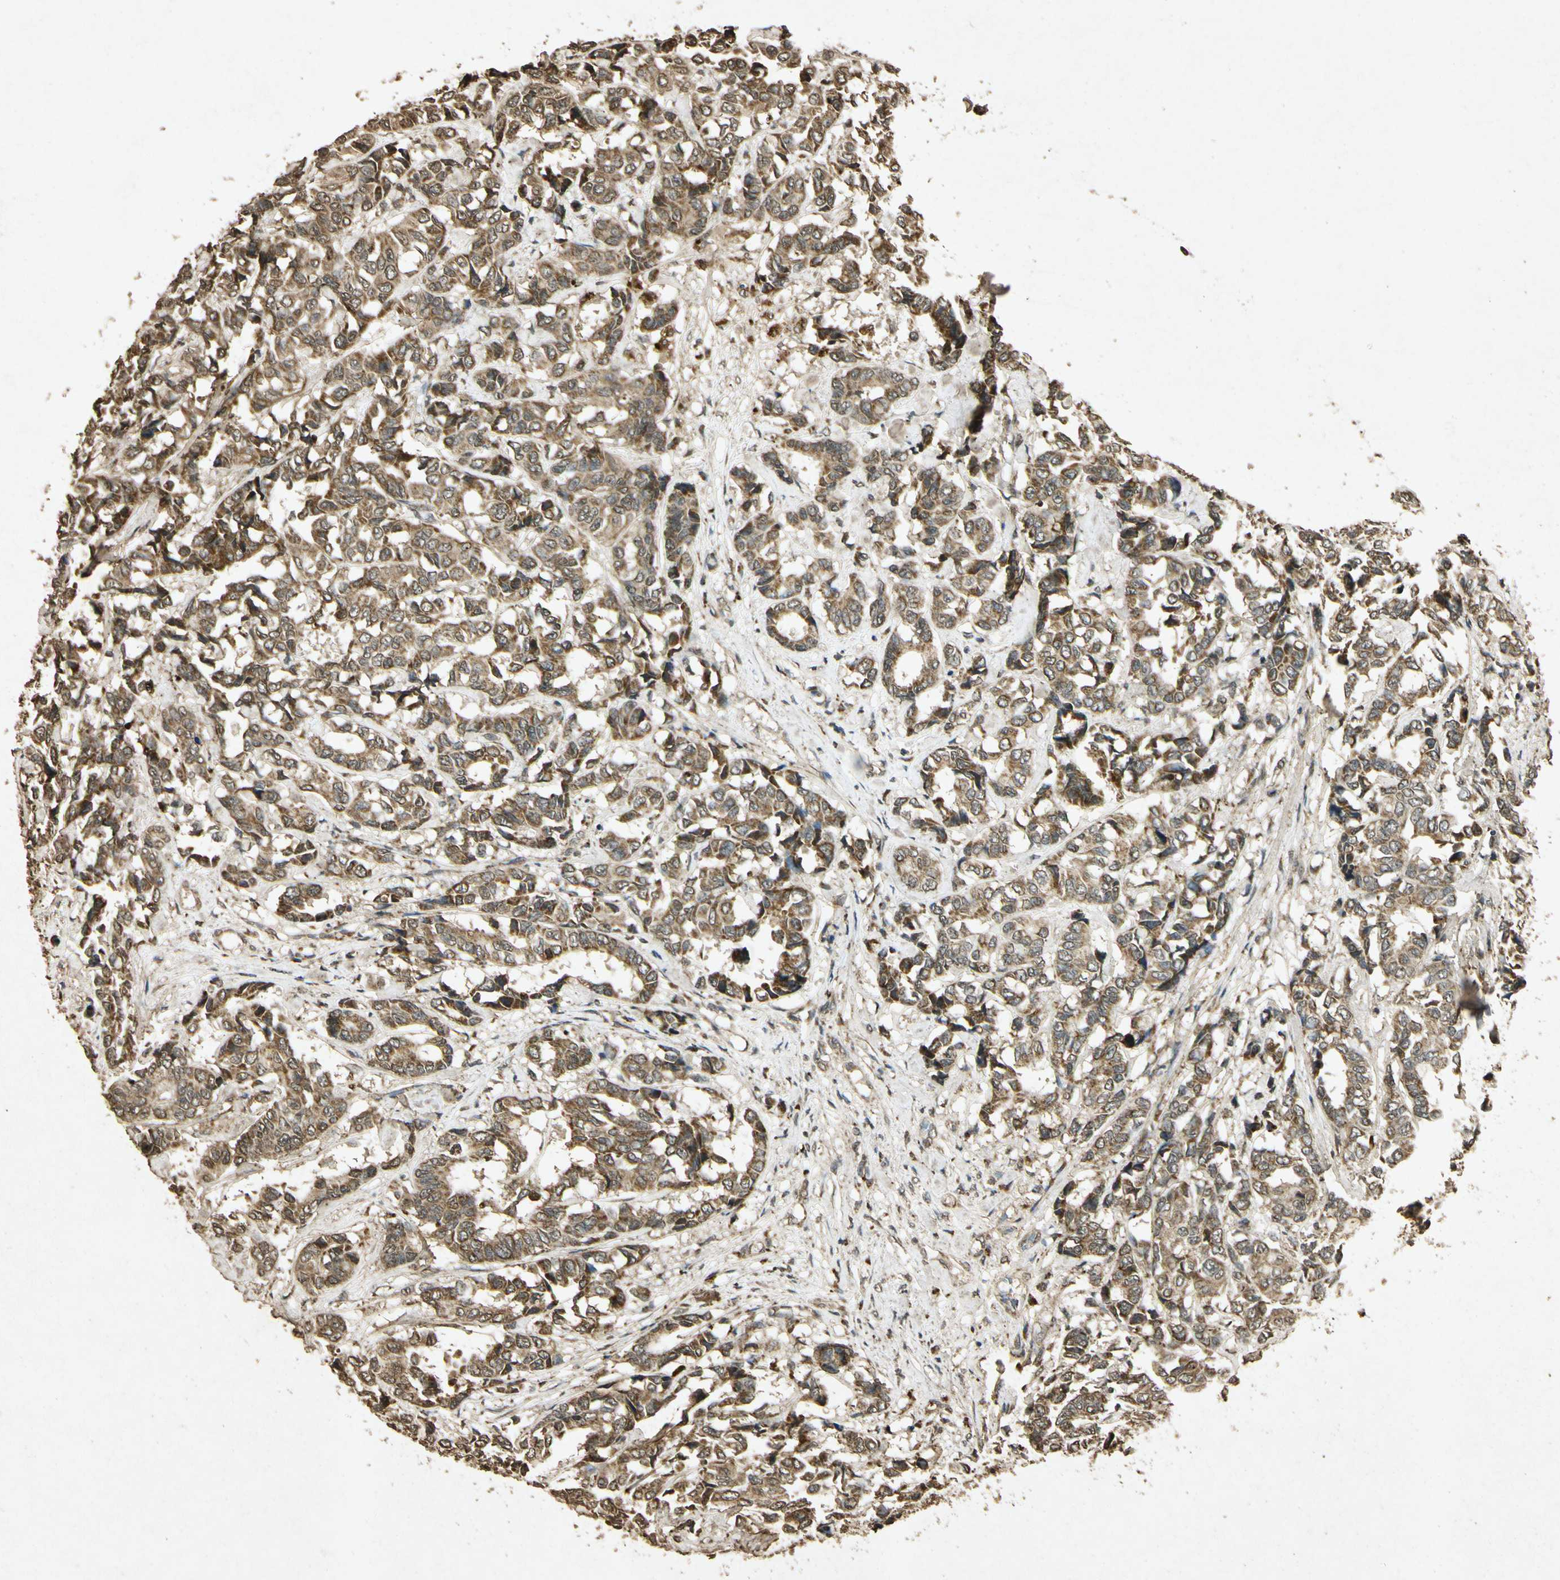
{"staining": {"intensity": "moderate", "quantity": ">75%", "location": "cytoplasmic/membranous"}, "tissue": "breast cancer", "cell_type": "Tumor cells", "image_type": "cancer", "snomed": [{"axis": "morphology", "description": "Duct carcinoma"}, {"axis": "topography", "description": "Breast"}], "caption": "Breast cancer (infiltrating ductal carcinoma) stained for a protein (brown) shows moderate cytoplasmic/membranous positive staining in approximately >75% of tumor cells.", "gene": "PRDX3", "patient": {"sex": "female", "age": 87}}